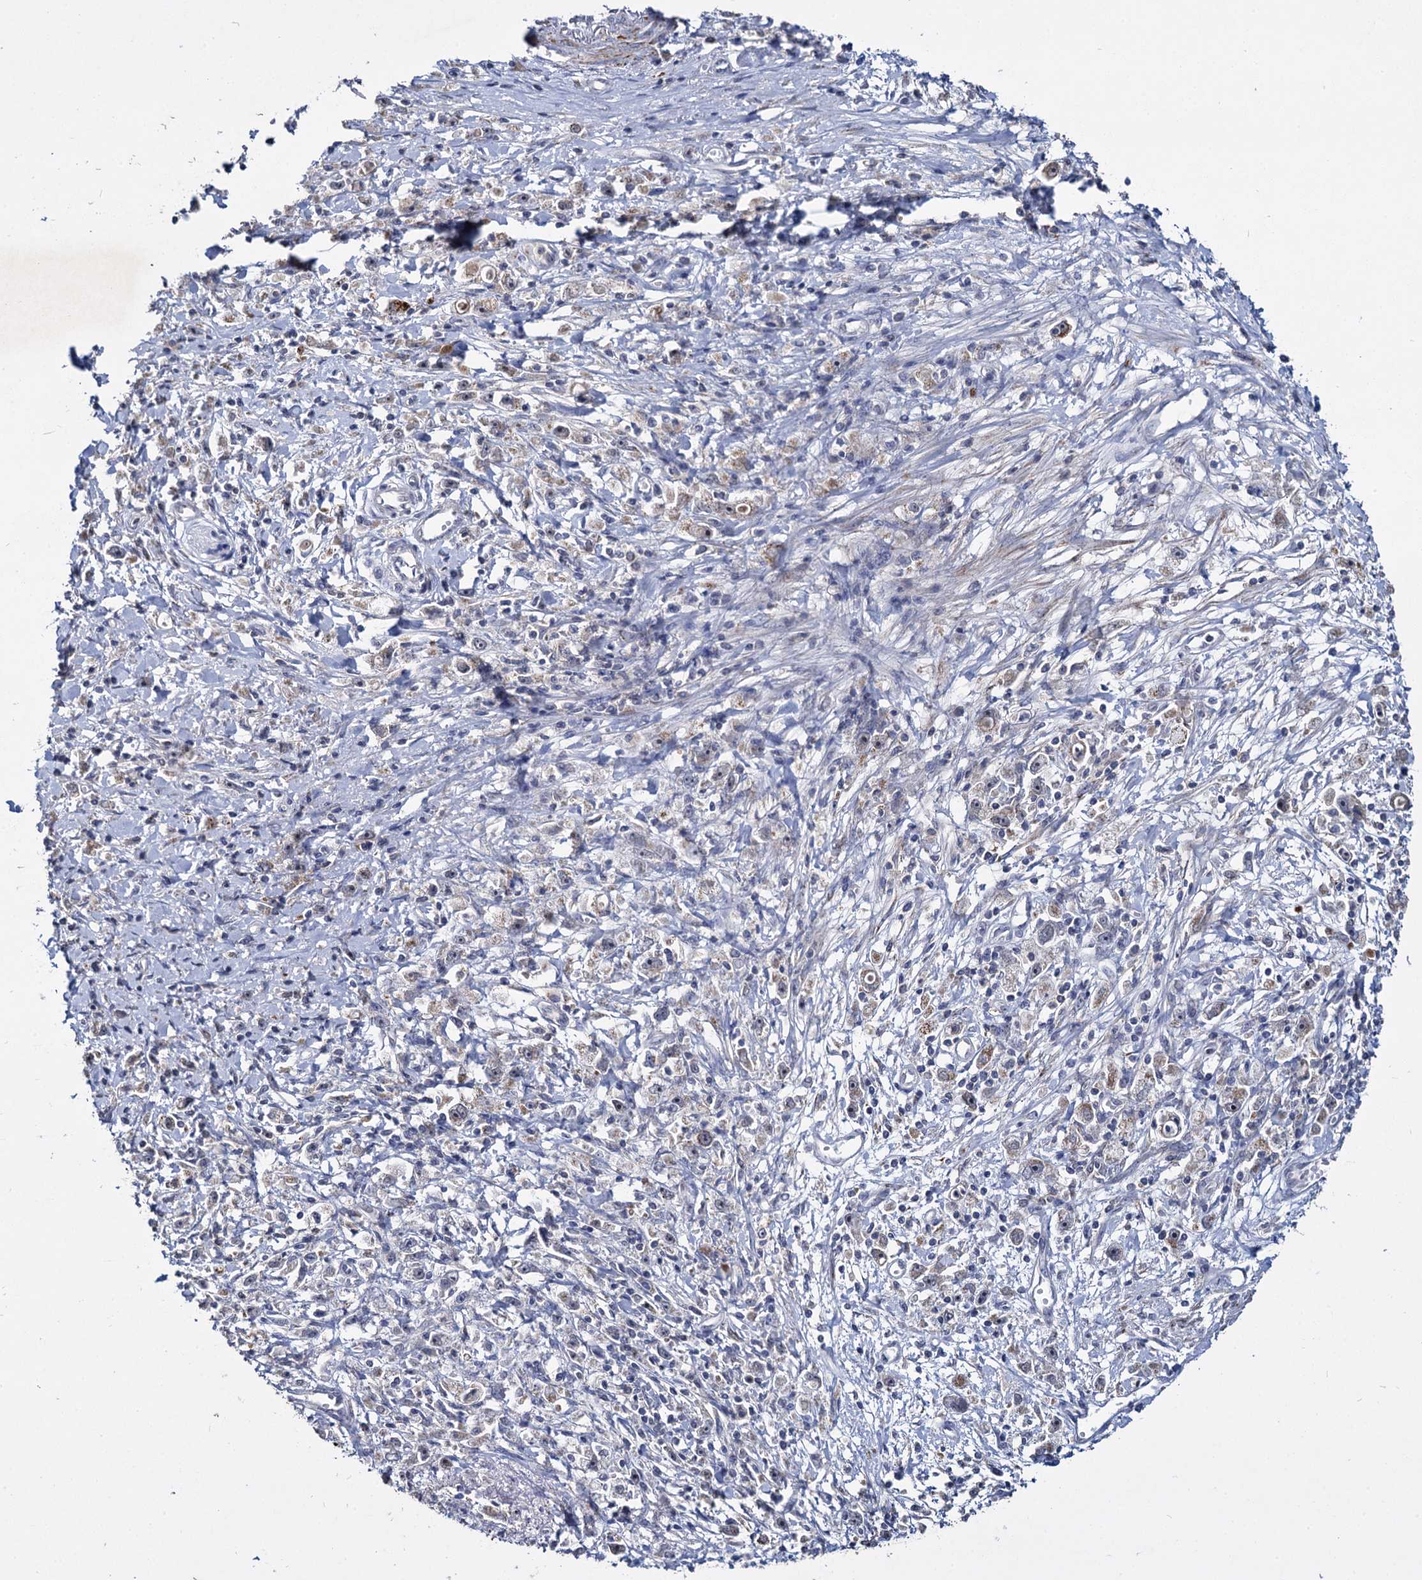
{"staining": {"intensity": "negative", "quantity": "none", "location": "none"}, "tissue": "stomach cancer", "cell_type": "Tumor cells", "image_type": "cancer", "snomed": [{"axis": "morphology", "description": "Adenocarcinoma, NOS"}, {"axis": "topography", "description": "Stomach"}], "caption": "IHC histopathology image of neoplastic tissue: adenocarcinoma (stomach) stained with DAB exhibits no significant protein staining in tumor cells.", "gene": "RPUSD4", "patient": {"sex": "female", "age": 59}}